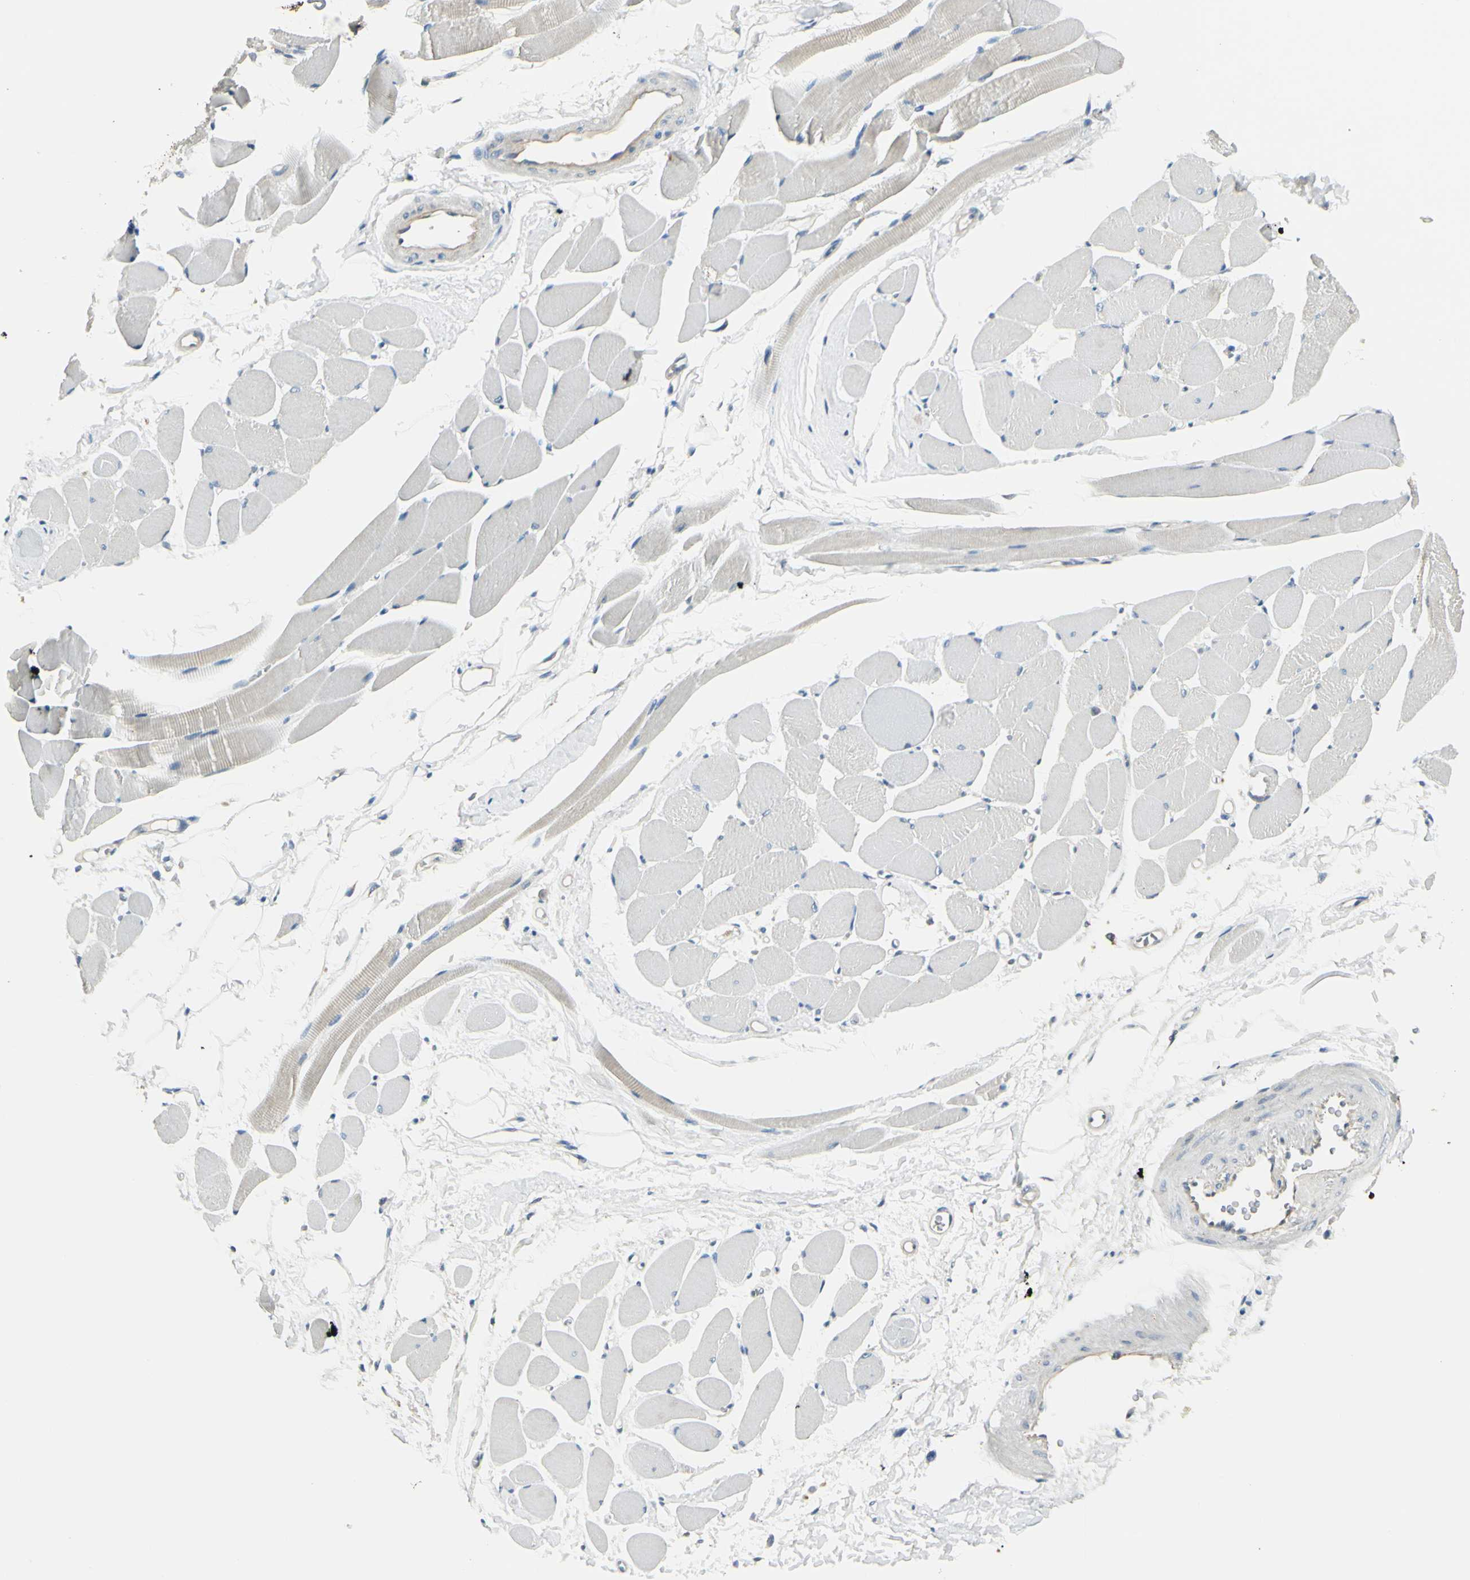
{"staining": {"intensity": "weak", "quantity": "<25%", "location": "cytoplasmic/membranous"}, "tissue": "skeletal muscle", "cell_type": "Myocytes", "image_type": "normal", "snomed": [{"axis": "morphology", "description": "Normal tissue, NOS"}, {"axis": "topography", "description": "Skeletal muscle"}, {"axis": "topography", "description": "Peripheral nerve tissue"}], "caption": "Micrograph shows no protein positivity in myocytes of normal skeletal muscle. (DAB (3,3'-diaminobenzidine) immunohistochemistry with hematoxylin counter stain).", "gene": "LAMA3", "patient": {"sex": "female", "age": 84}}